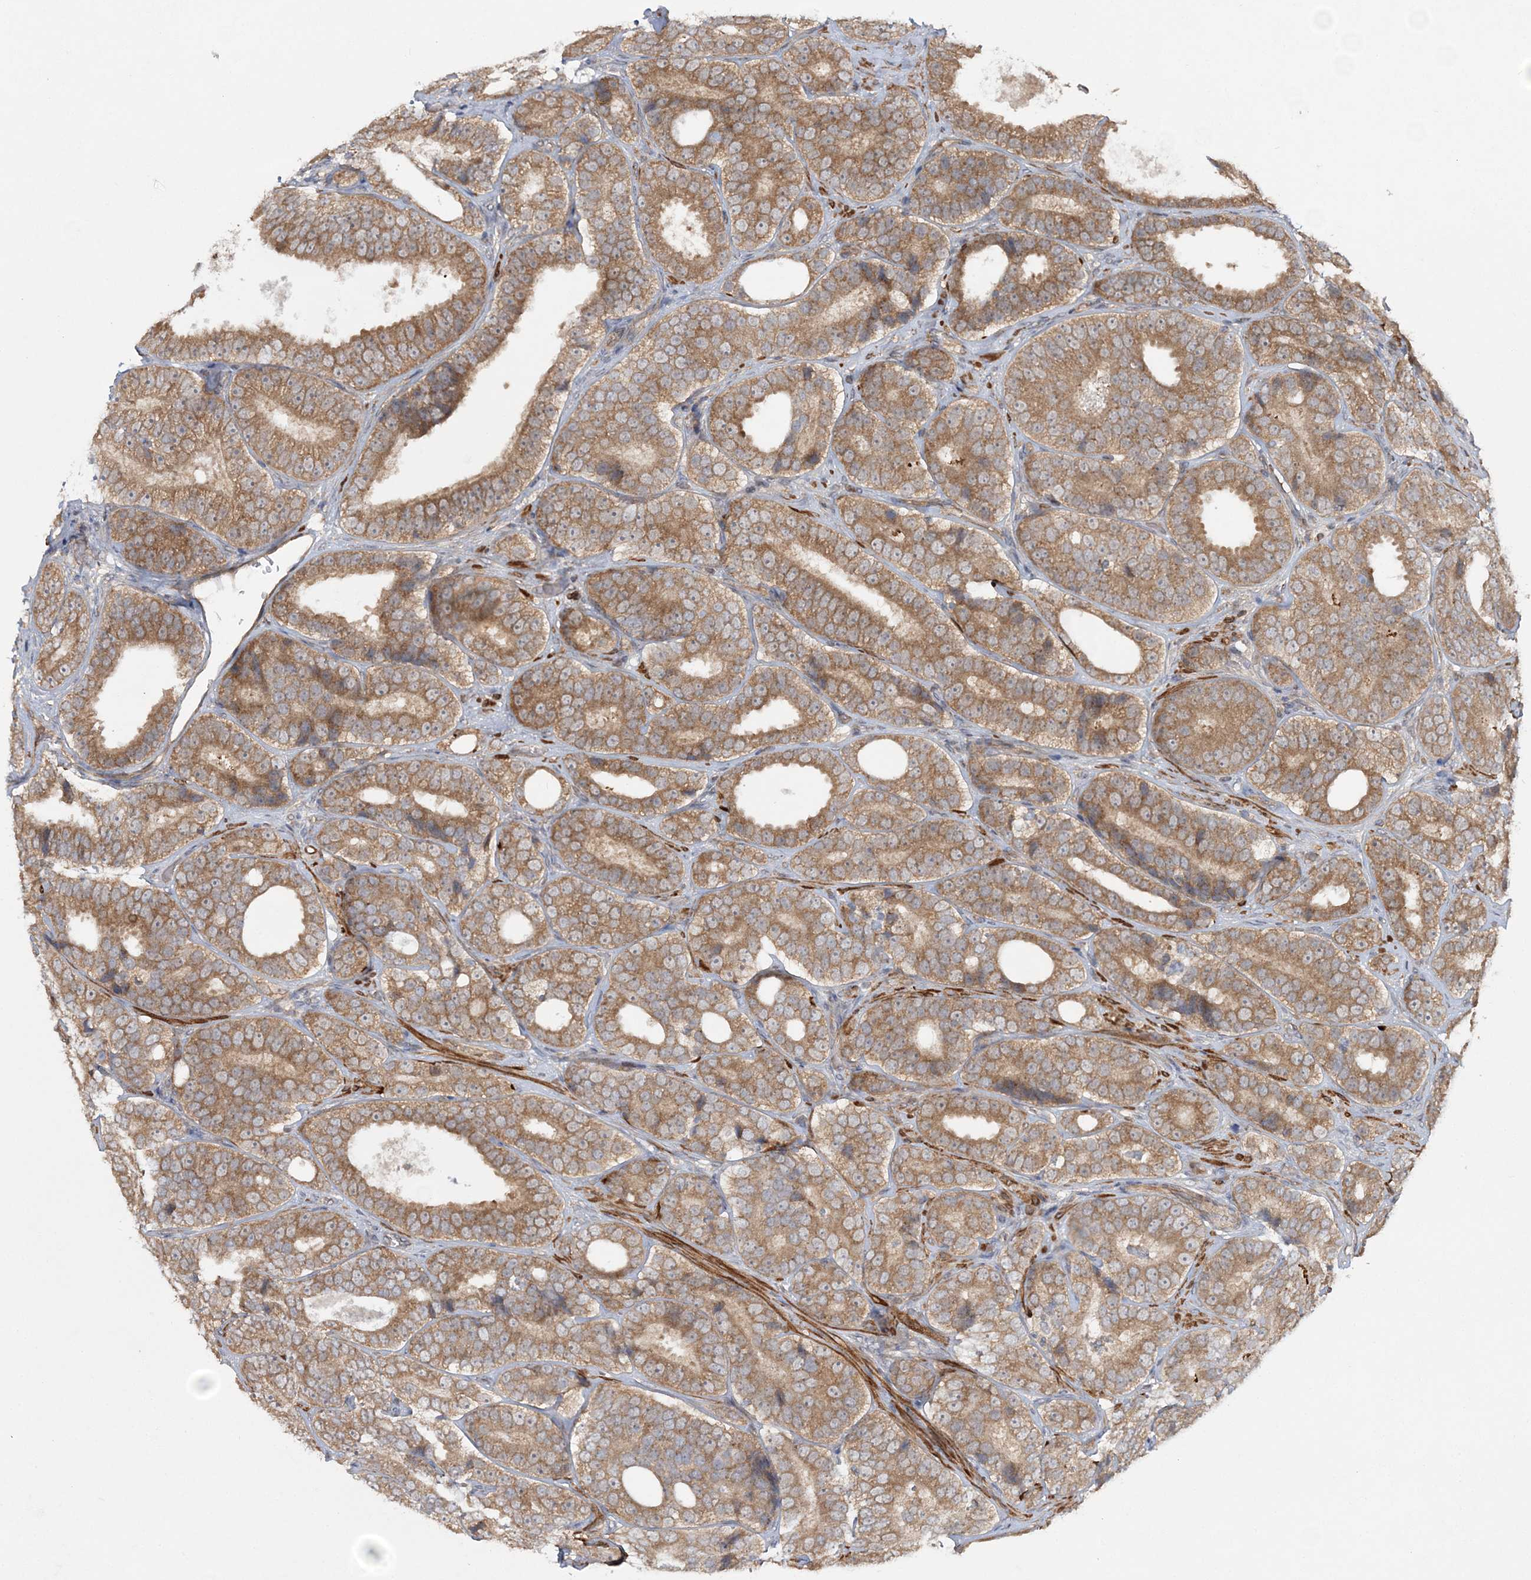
{"staining": {"intensity": "moderate", "quantity": ">75%", "location": "cytoplasmic/membranous"}, "tissue": "prostate cancer", "cell_type": "Tumor cells", "image_type": "cancer", "snomed": [{"axis": "morphology", "description": "Adenocarcinoma, High grade"}, {"axis": "topography", "description": "Prostate"}], "caption": "Protein analysis of prostate cancer (high-grade adenocarcinoma) tissue reveals moderate cytoplasmic/membranous staining in approximately >75% of tumor cells.", "gene": "MOCS2", "patient": {"sex": "male", "age": 56}}